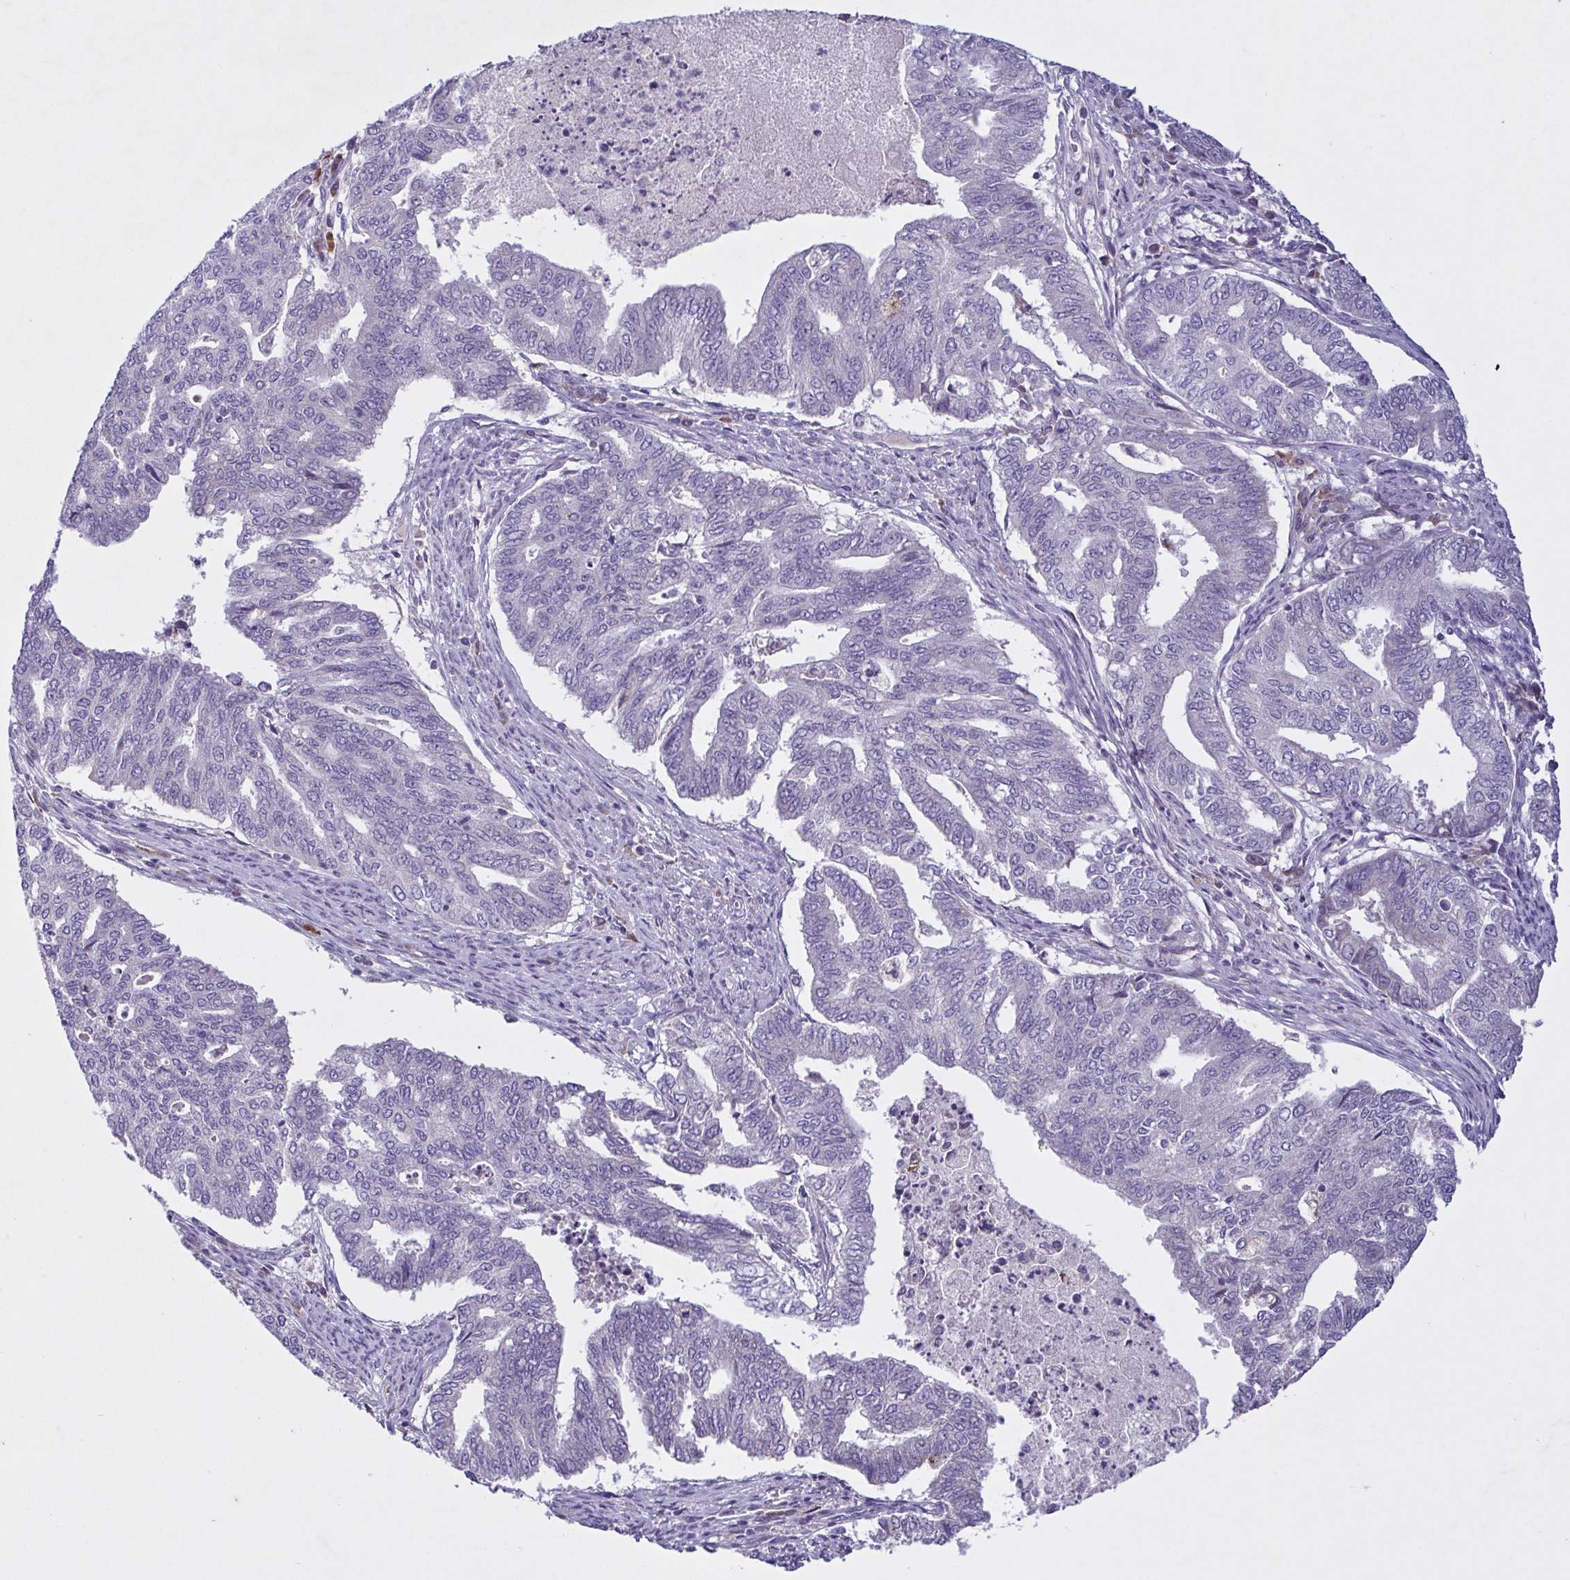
{"staining": {"intensity": "negative", "quantity": "none", "location": "none"}, "tissue": "endometrial cancer", "cell_type": "Tumor cells", "image_type": "cancer", "snomed": [{"axis": "morphology", "description": "Adenocarcinoma, NOS"}, {"axis": "topography", "description": "Endometrium"}], "caption": "Immunohistochemistry (IHC) of human endometrial cancer displays no expression in tumor cells.", "gene": "F13B", "patient": {"sex": "female", "age": 79}}